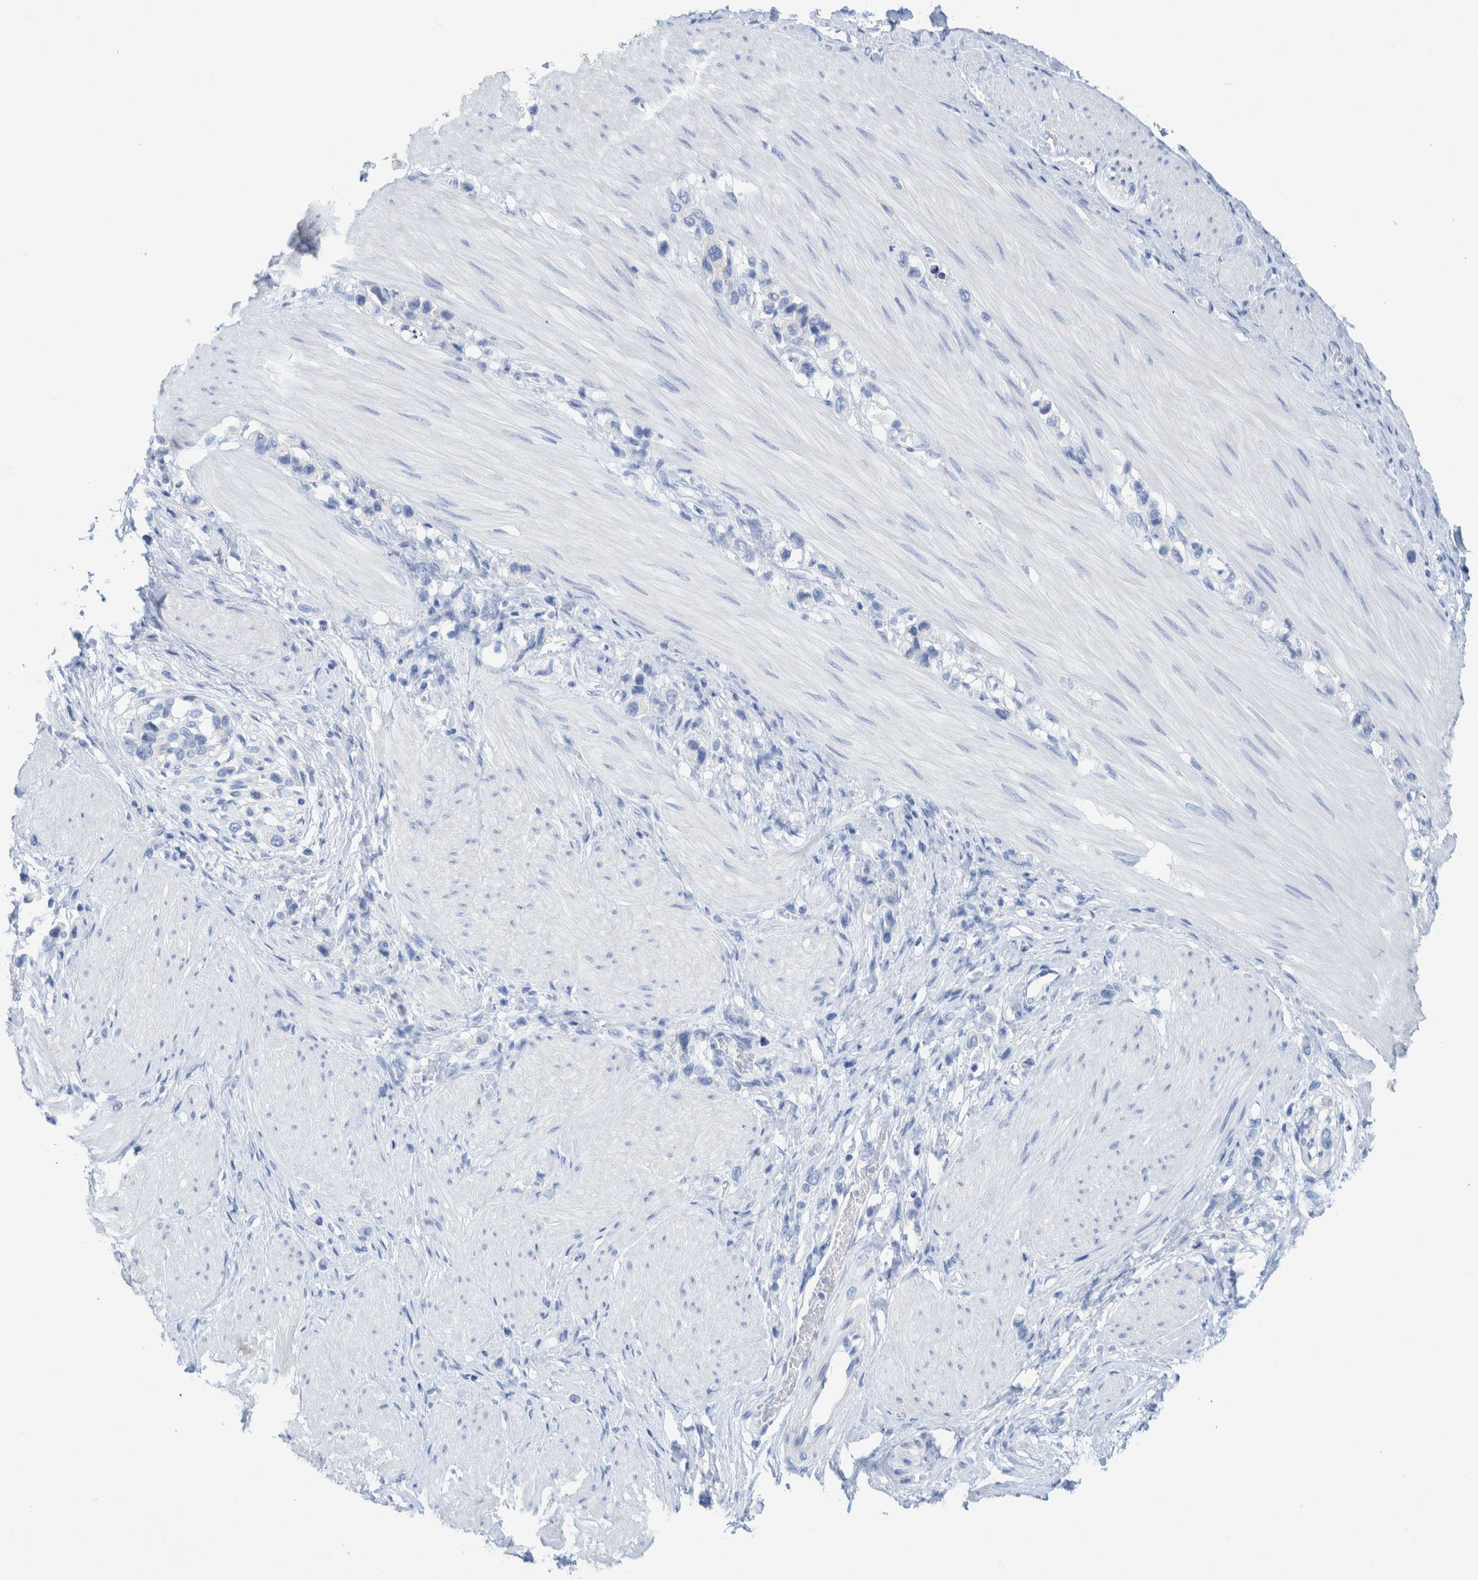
{"staining": {"intensity": "negative", "quantity": "none", "location": "none"}, "tissue": "stomach cancer", "cell_type": "Tumor cells", "image_type": "cancer", "snomed": [{"axis": "morphology", "description": "Adenocarcinoma, NOS"}, {"axis": "topography", "description": "Stomach"}], "caption": "Immunohistochemistry (IHC) micrograph of neoplastic tissue: stomach cancer (adenocarcinoma) stained with DAB shows no significant protein staining in tumor cells.", "gene": "PERP", "patient": {"sex": "female", "age": 65}}